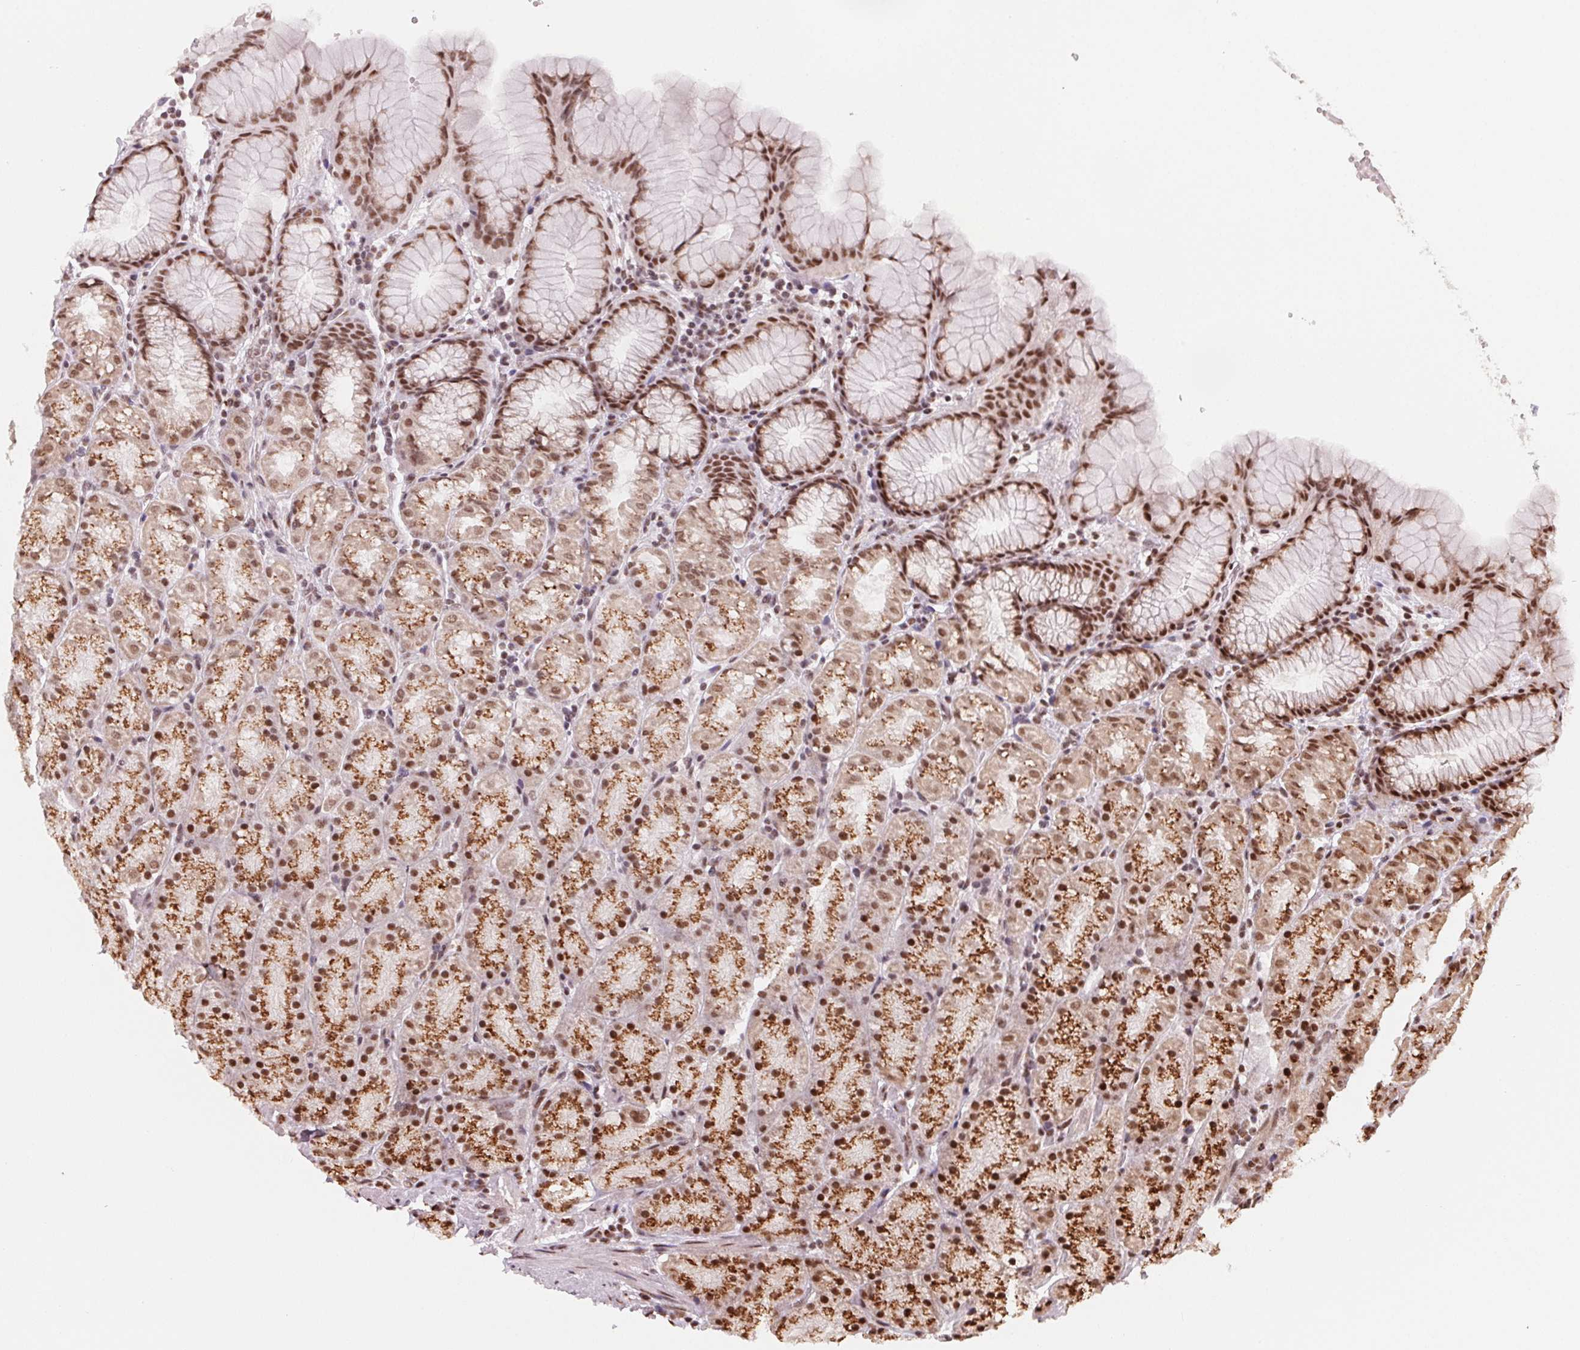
{"staining": {"intensity": "moderate", "quantity": ">75%", "location": "cytoplasmic/membranous,nuclear"}, "tissue": "stomach", "cell_type": "Glandular cells", "image_type": "normal", "snomed": [{"axis": "morphology", "description": "Normal tissue, NOS"}, {"axis": "topography", "description": "Stomach, upper"}, {"axis": "topography", "description": "Stomach"}], "caption": "Brown immunohistochemical staining in unremarkable human stomach demonstrates moderate cytoplasmic/membranous,nuclear positivity in about >75% of glandular cells. (DAB IHC with brightfield microscopy, high magnification).", "gene": "TOPORS", "patient": {"sex": "male", "age": 76}}